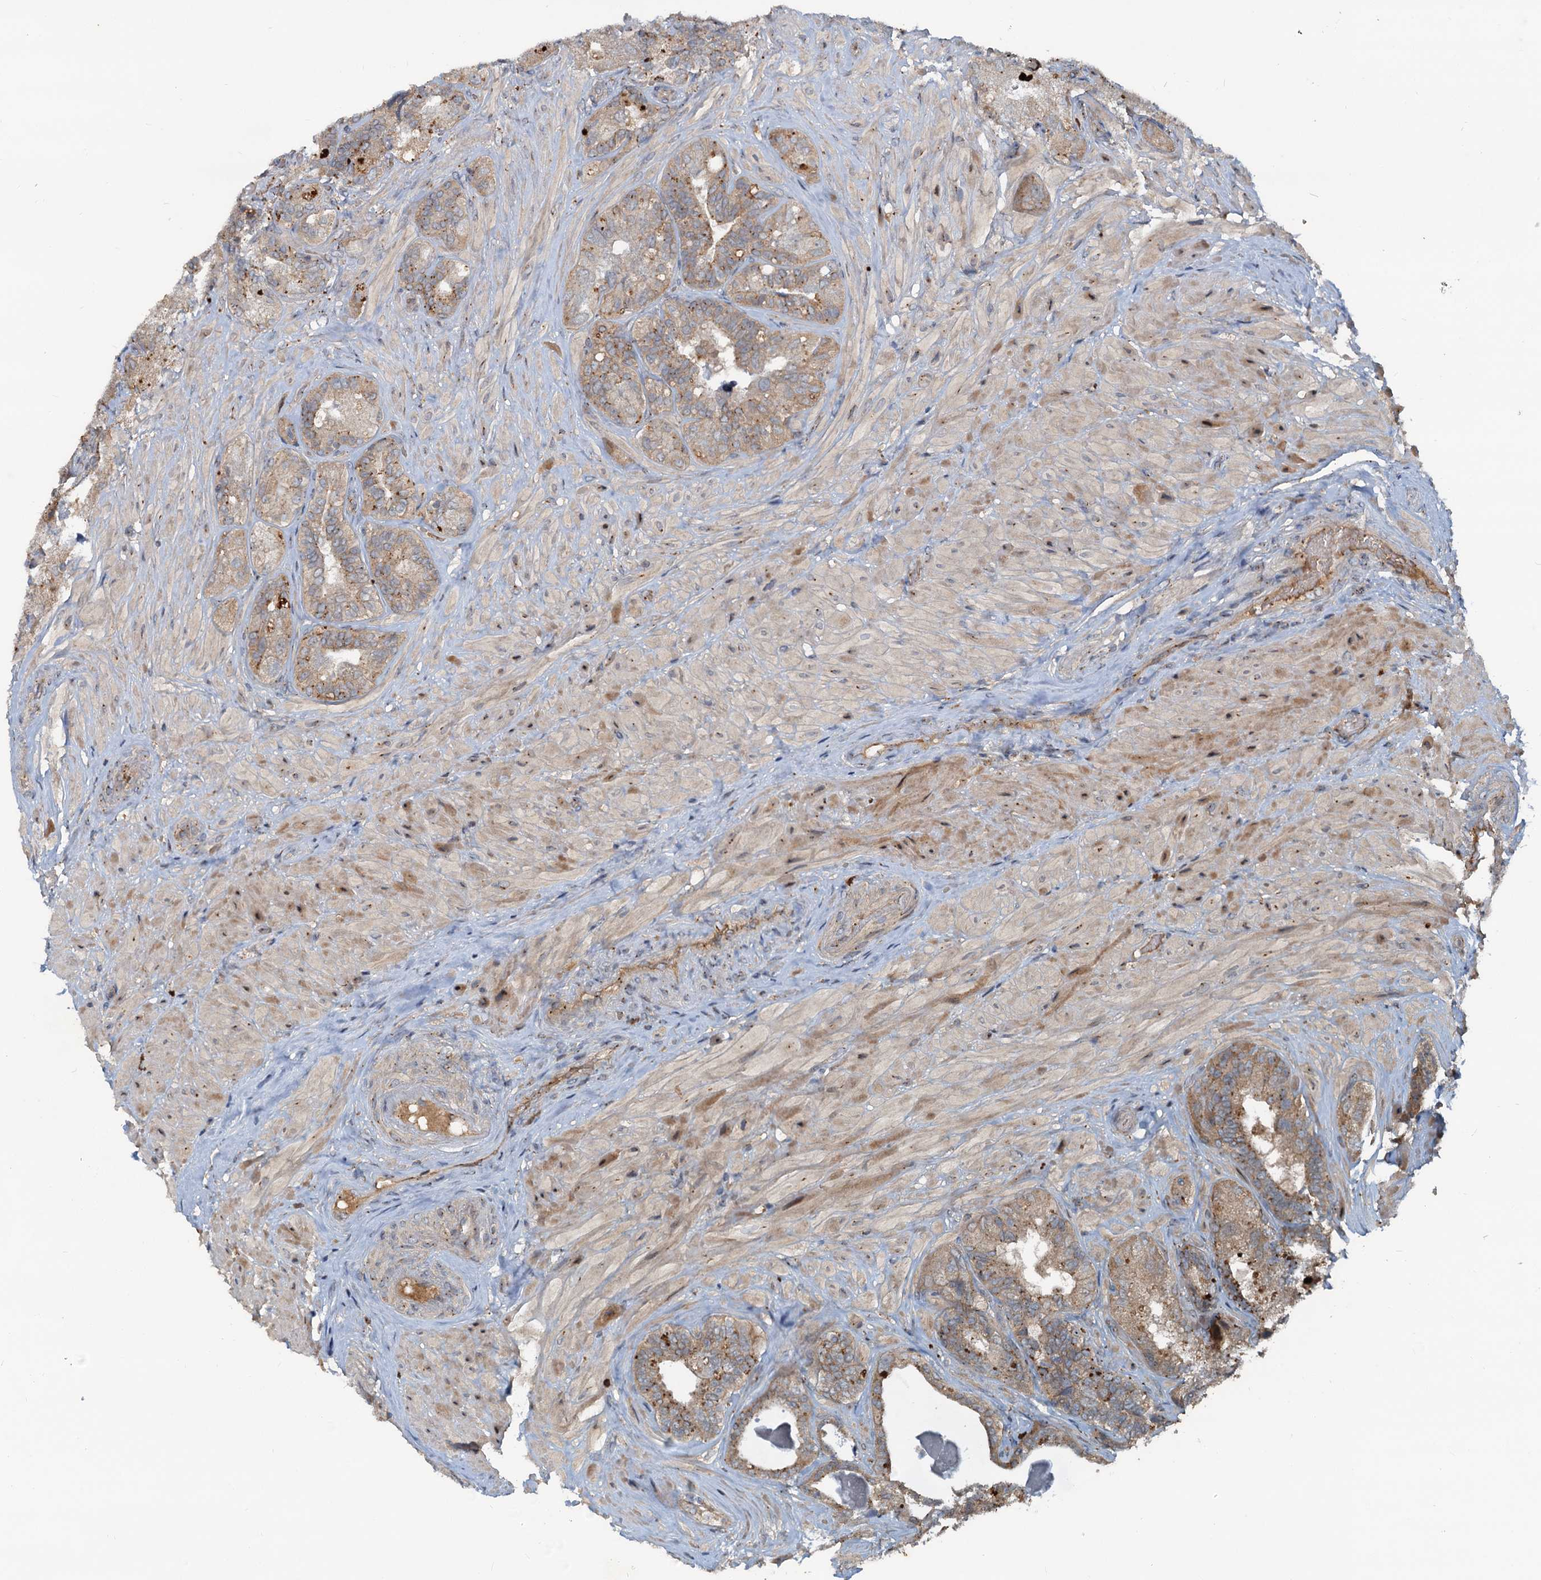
{"staining": {"intensity": "moderate", "quantity": ">75%", "location": "cytoplasmic/membranous"}, "tissue": "seminal vesicle", "cell_type": "Glandular cells", "image_type": "normal", "snomed": [{"axis": "morphology", "description": "Normal tissue, NOS"}, {"axis": "topography", "description": "Prostate and seminal vesicle, NOS"}, {"axis": "topography", "description": "Prostate"}, {"axis": "topography", "description": "Seminal veicle"}], "caption": "Protein staining of benign seminal vesicle exhibits moderate cytoplasmic/membranous expression in approximately >75% of glandular cells.", "gene": "CEP68", "patient": {"sex": "male", "age": 67}}